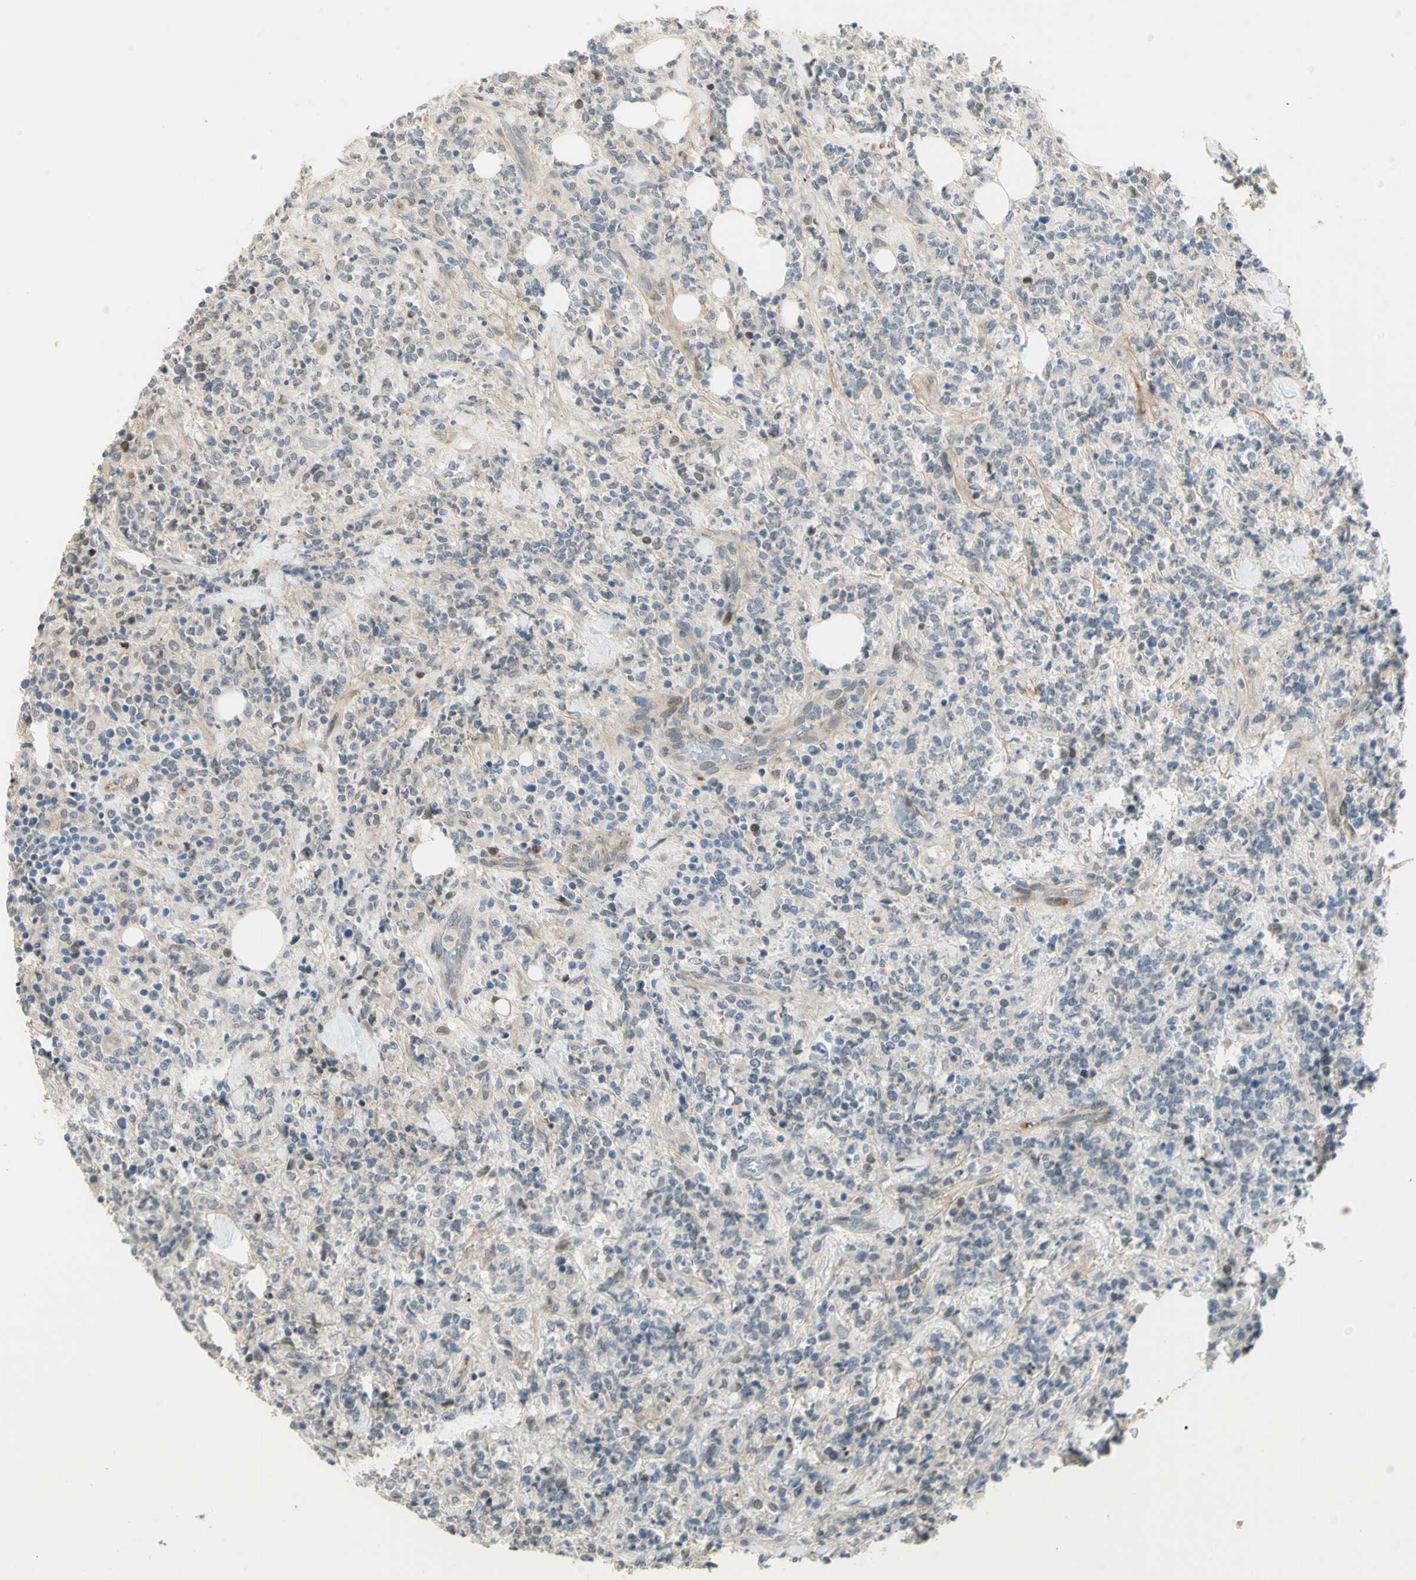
{"staining": {"intensity": "weak", "quantity": "<25%", "location": "nuclear"}, "tissue": "lymphoma", "cell_type": "Tumor cells", "image_type": "cancer", "snomed": [{"axis": "morphology", "description": "Malignant lymphoma, non-Hodgkin's type, High grade"}, {"axis": "topography", "description": "Soft tissue"}], "caption": "Lymphoma stained for a protein using immunohistochemistry (IHC) reveals no positivity tumor cells.", "gene": "ANGPT2", "patient": {"sex": "male", "age": 18}}